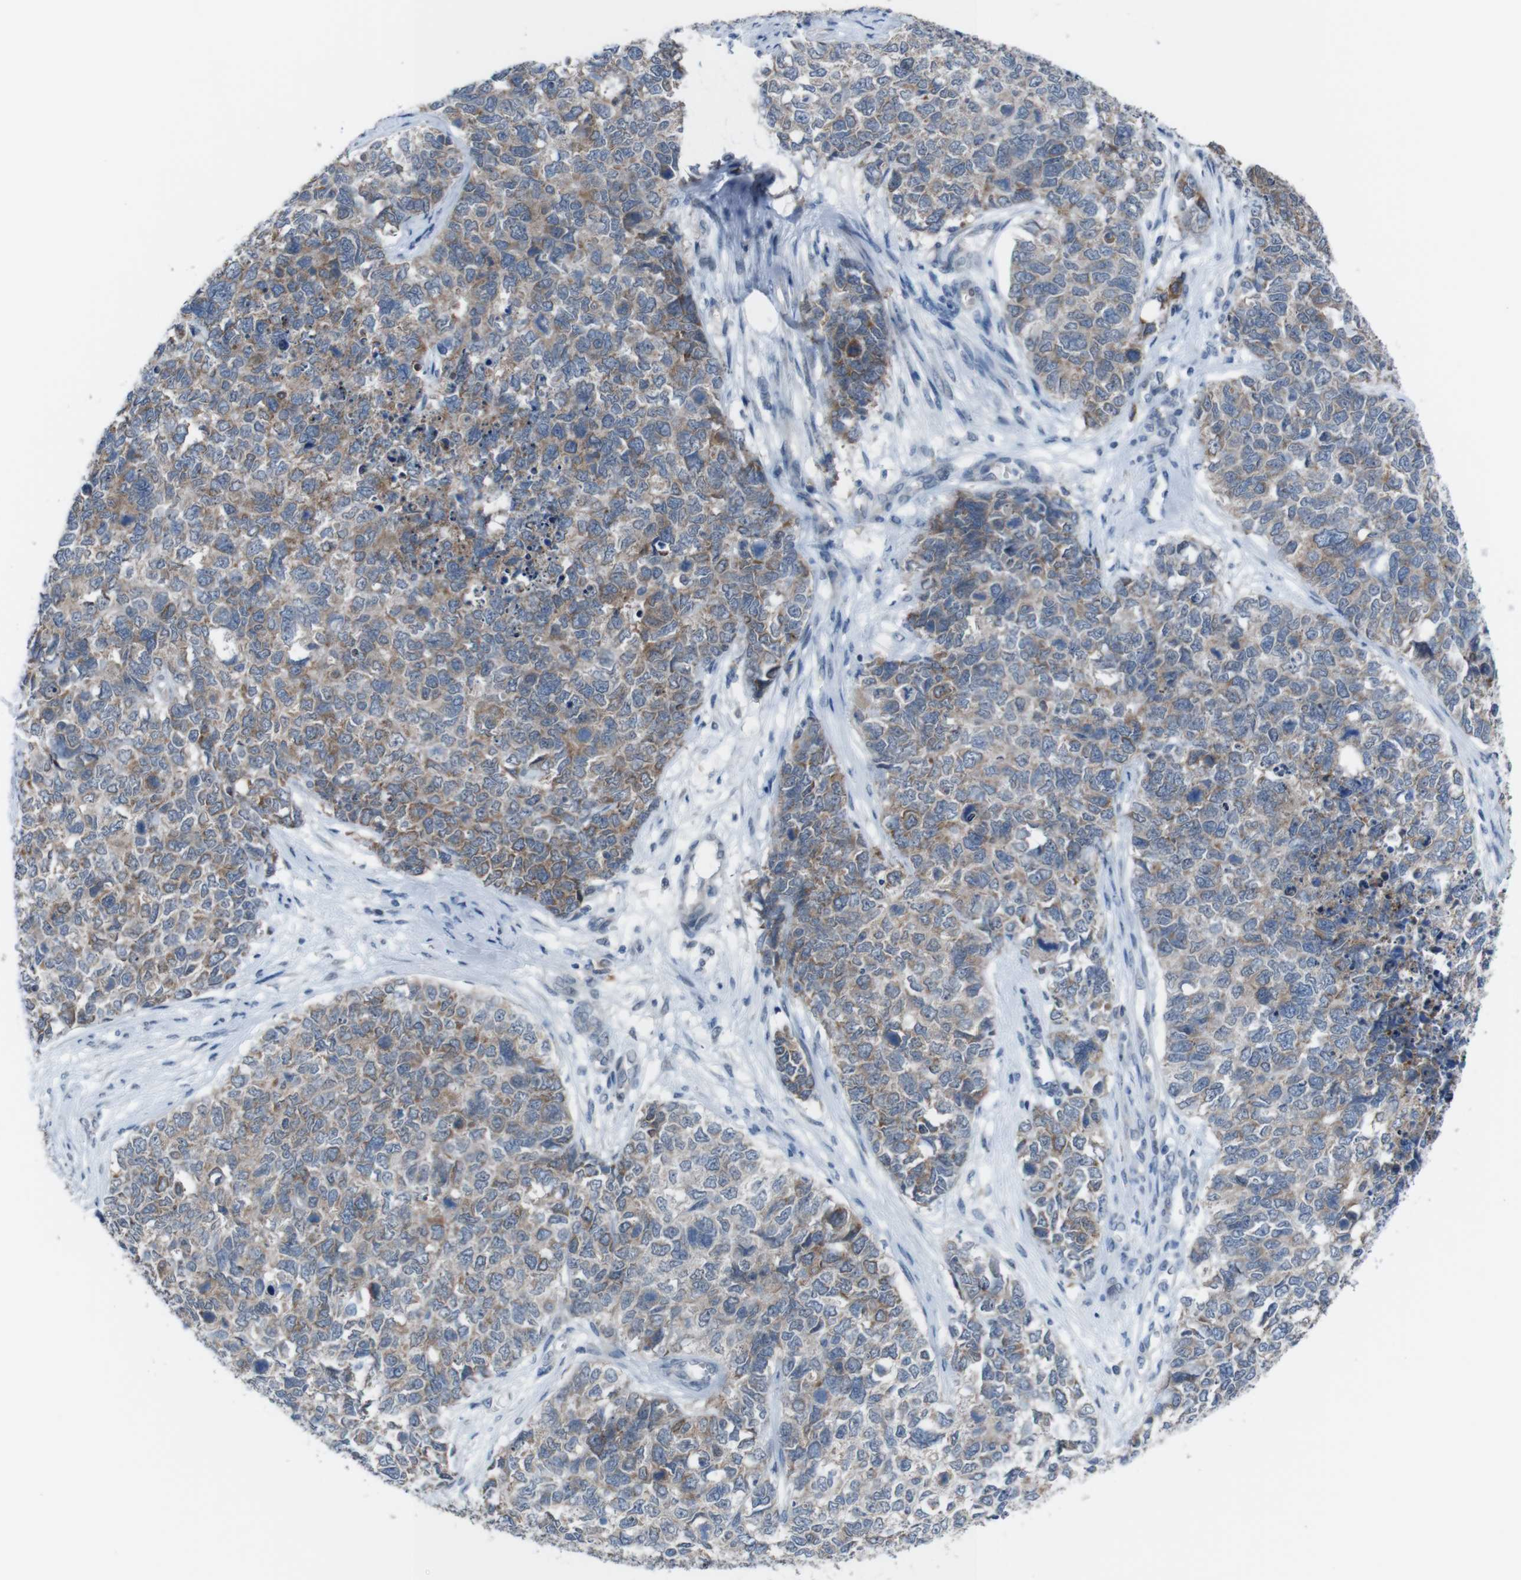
{"staining": {"intensity": "moderate", "quantity": "25%-75%", "location": "cytoplasmic/membranous"}, "tissue": "cervical cancer", "cell_type": "Tumor cells", "image_type": "cancer", "snomed": [{"axis": "morphology", "description": "Squamous cell carcinoma, NOS"}, {"axis": "topography", "description": "Cervix"}], "caption": "The micrograph shows staining of cervical squamous cell carcinoma, revealing moderate cytoplasmic/membranous protein staining (brown color) within tumor cells.", "gene": "CDH22", "patient": {"sex": "female", "age": 63}}